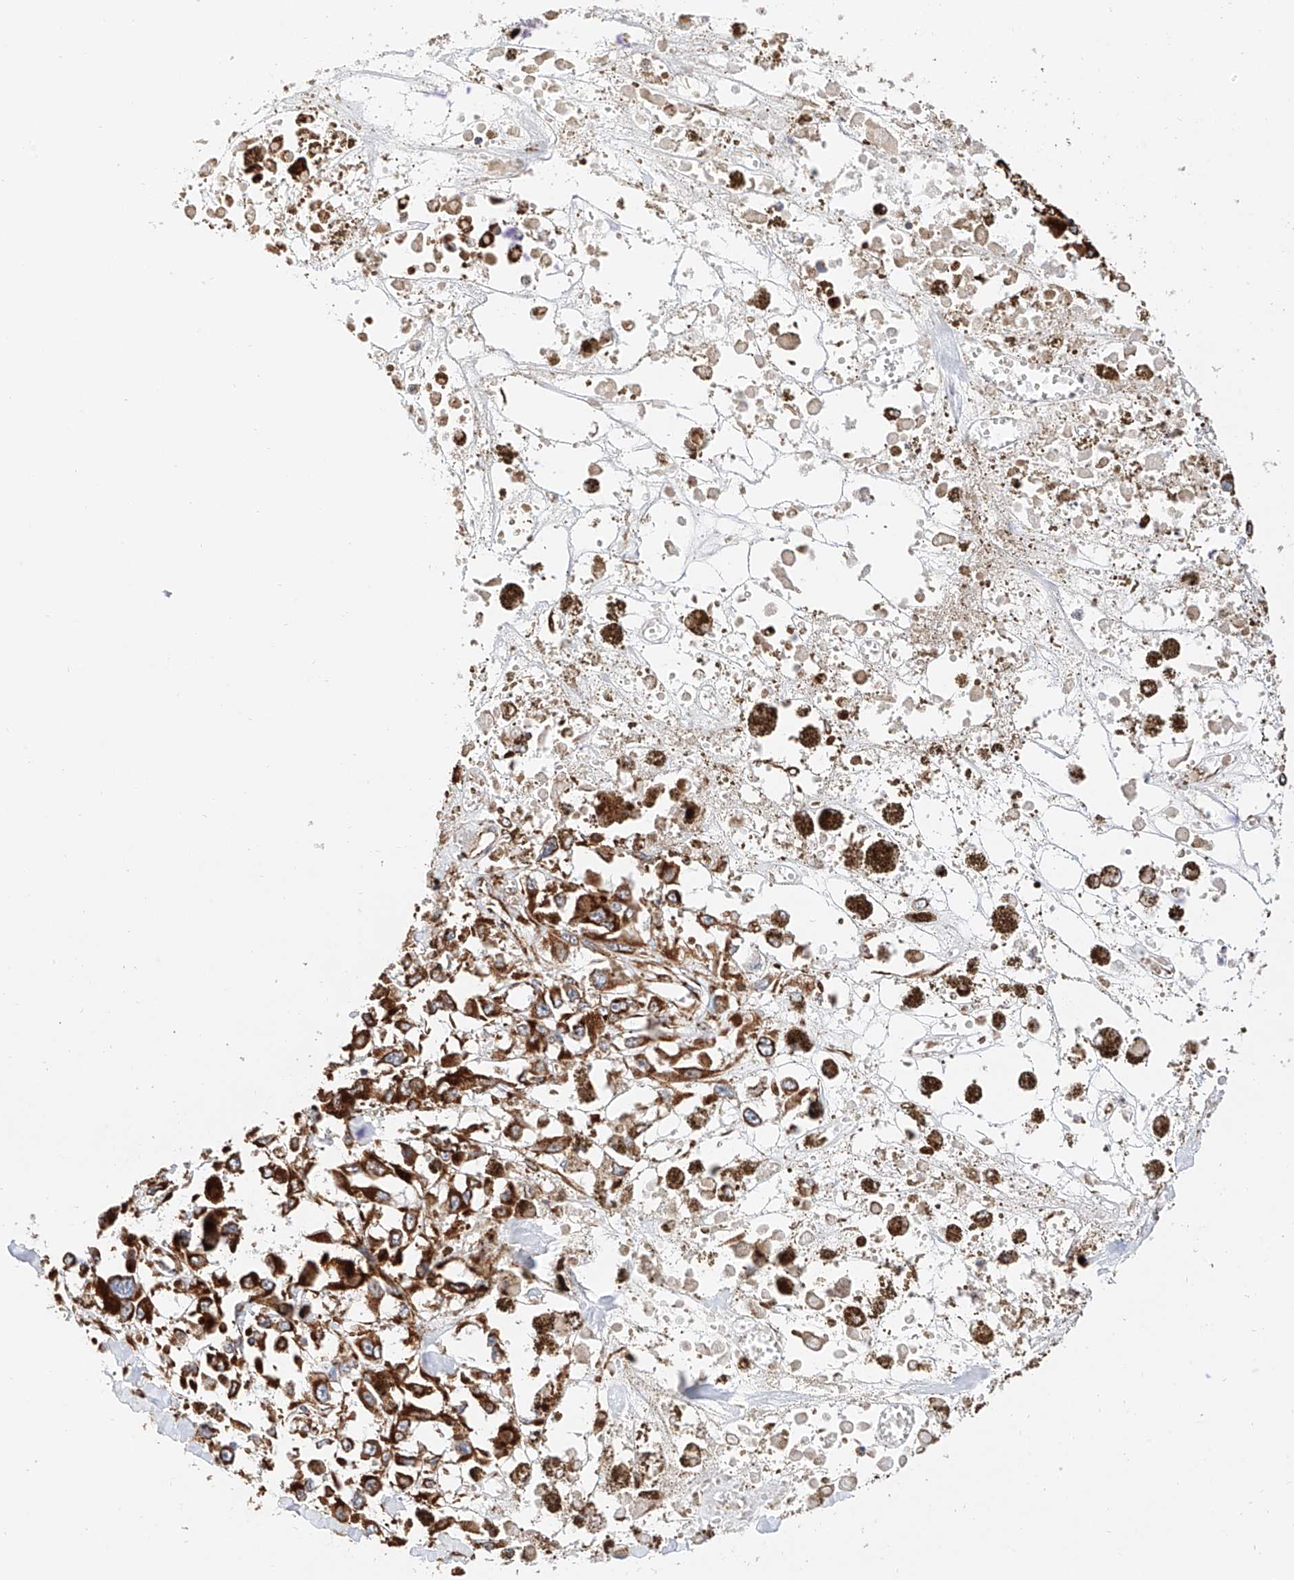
{"staining": {"intensity": "strong", "quantity": ">75%", "location": "cytoplasmic/membranous"}, "tissue": "melanoma", "cell_type": "Tumor cells", "image_type": "cancer", "snomed": [{"axis": "morphology", "description": "Malignant melanoma, Metastatic site"}, {"axis": "topography", "description": "Lymph node"}], "caption": "Tumor cells exhibit high levels of strong cytoplasmic/membranous positivity in approximately >75% of cells in human malignant melanoma (metastatic site).", "gene": "NDUFV3", "patient": {"sex": "male", "age": 59}}